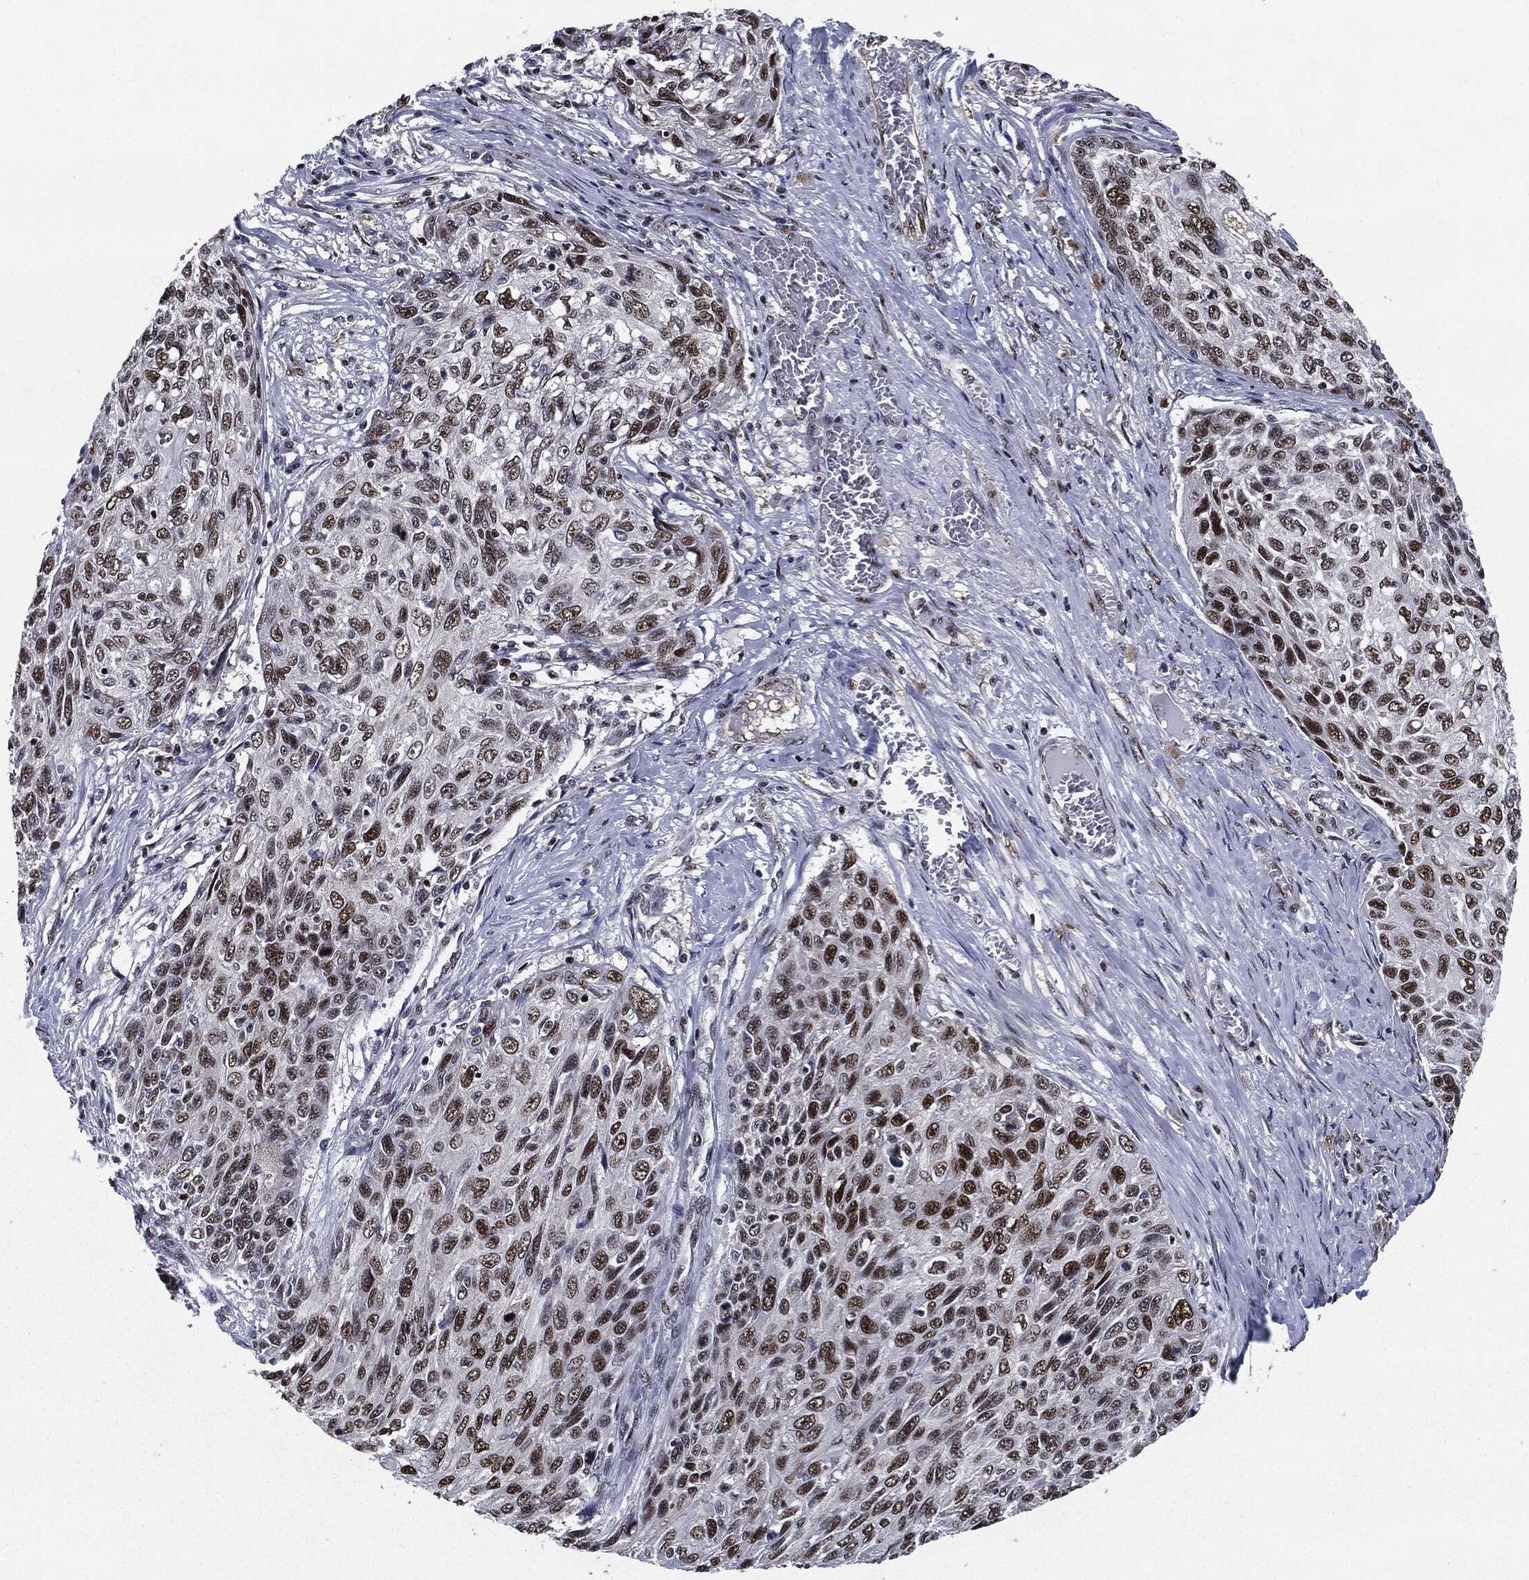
{"staining": {"intensity": "strong", "quantity": "25%-75%", "location": "nuclear"}, "tissue": "skin cancer", "cell_type": "Tumor cells", "image_type": "cancer", "snomed": [{"axis": "morphology", "description": "Squamous cell carcinoma, NOS"}, {"axis": "topography", "description": "Skin"}], "caption": "A high-resolution image shows IHC staining of skin cancer, which reveals strong nuclear staining in approximately 25%-75% of tumor cells. Using DAB (3,3'-diaminobenzidine) (brown) and hematoxylin (blue) stains, captured at high magnification using brightfield microscopy.", "gene": "JUN", "patient": {"sex": "male", "age": 92}}